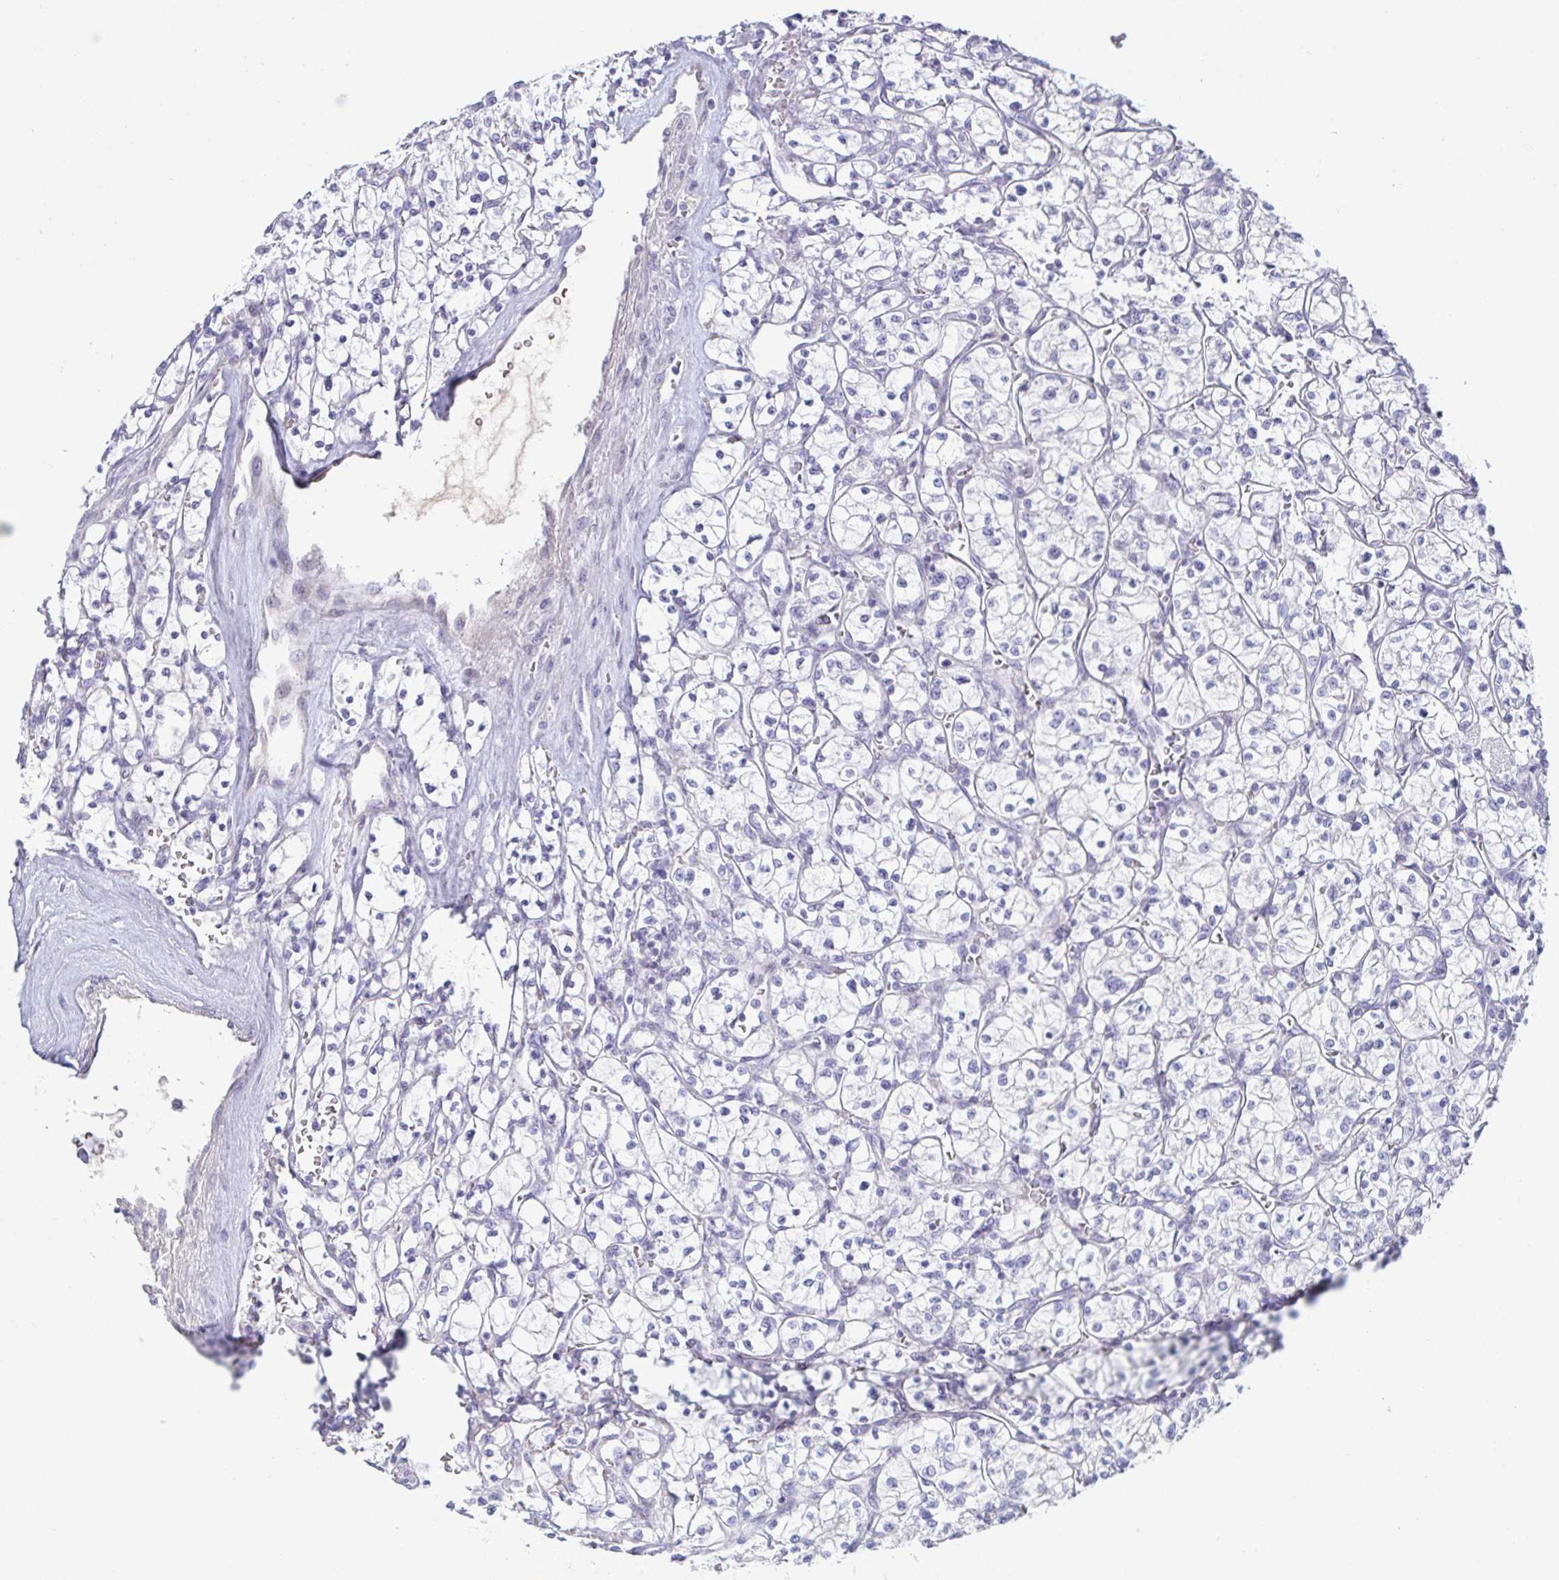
{"staining": {"intensity": "negative", "quantity": "none", "location": "none"}, "tissue": "renal cancer", "cell_type": "Tumor cells", "image_type": "cancer", "snomed": [{"axis": "morphology", "description": "Adenocarcinoma, NOS"}, {"axis": "topography", "description": "Kidney"}], "caption": "This is a histopathology image of IHC staining of renal cancer, which shows no positivity in tumor cells.", "gene": "SPAG4", "patient": {"sex": "female", "age": 64}}